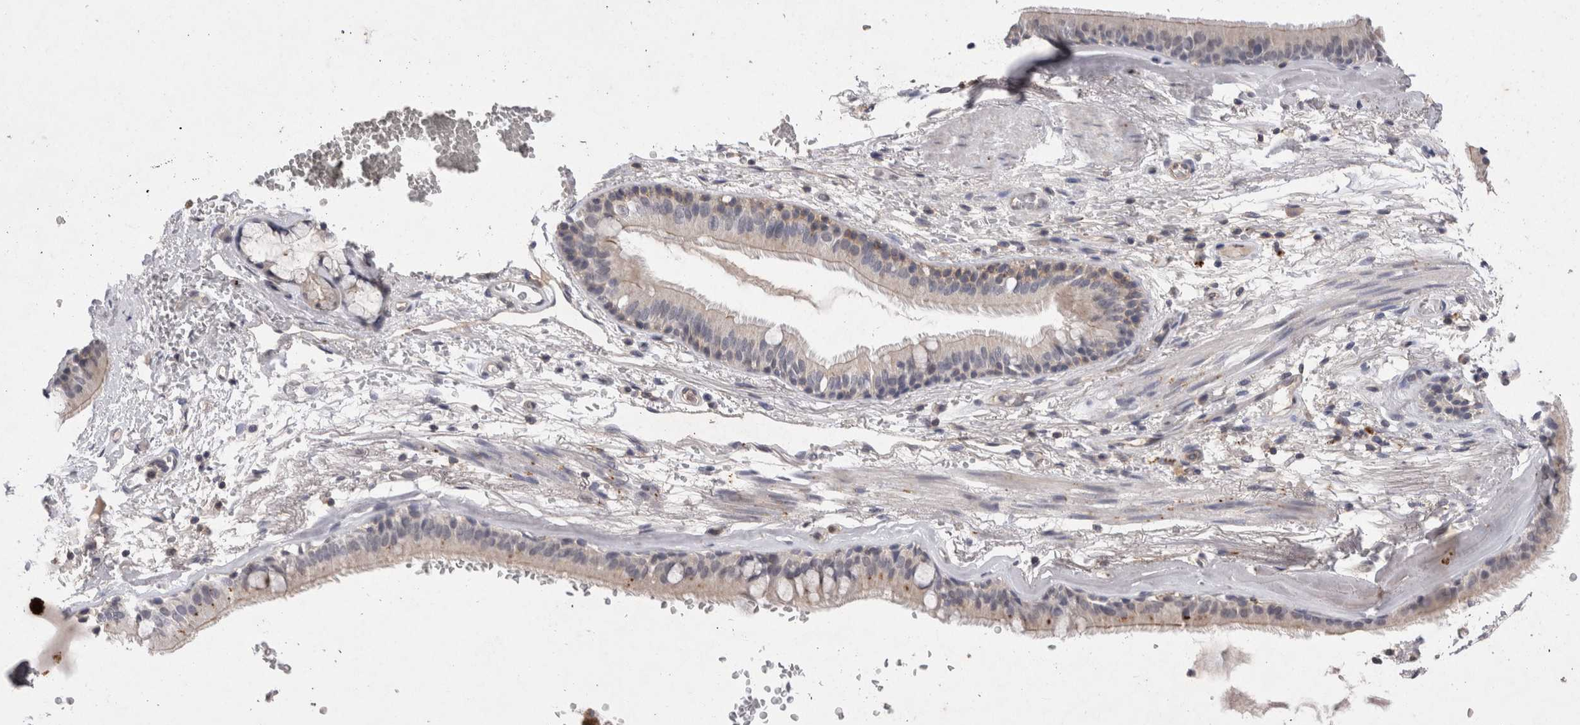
{"staining": {"intensity": "negative", "quantity": "none", "location": "none"}, "tissue": "adipose tissue", "cell_type": "Adipocytes", "image_type": "normal", "snomed": [{"axis": "morphology", "description": "Normal tissue, NOS"}, {"axis": "topography", "description": "Cartilage tissue"}], "caption": "Human adipose tissue stained for a protein using immunohistochemistry shows no positivity in adipocytes.", "gene": "RASSF3", "patient": {"sex": "female", "age": 63}}